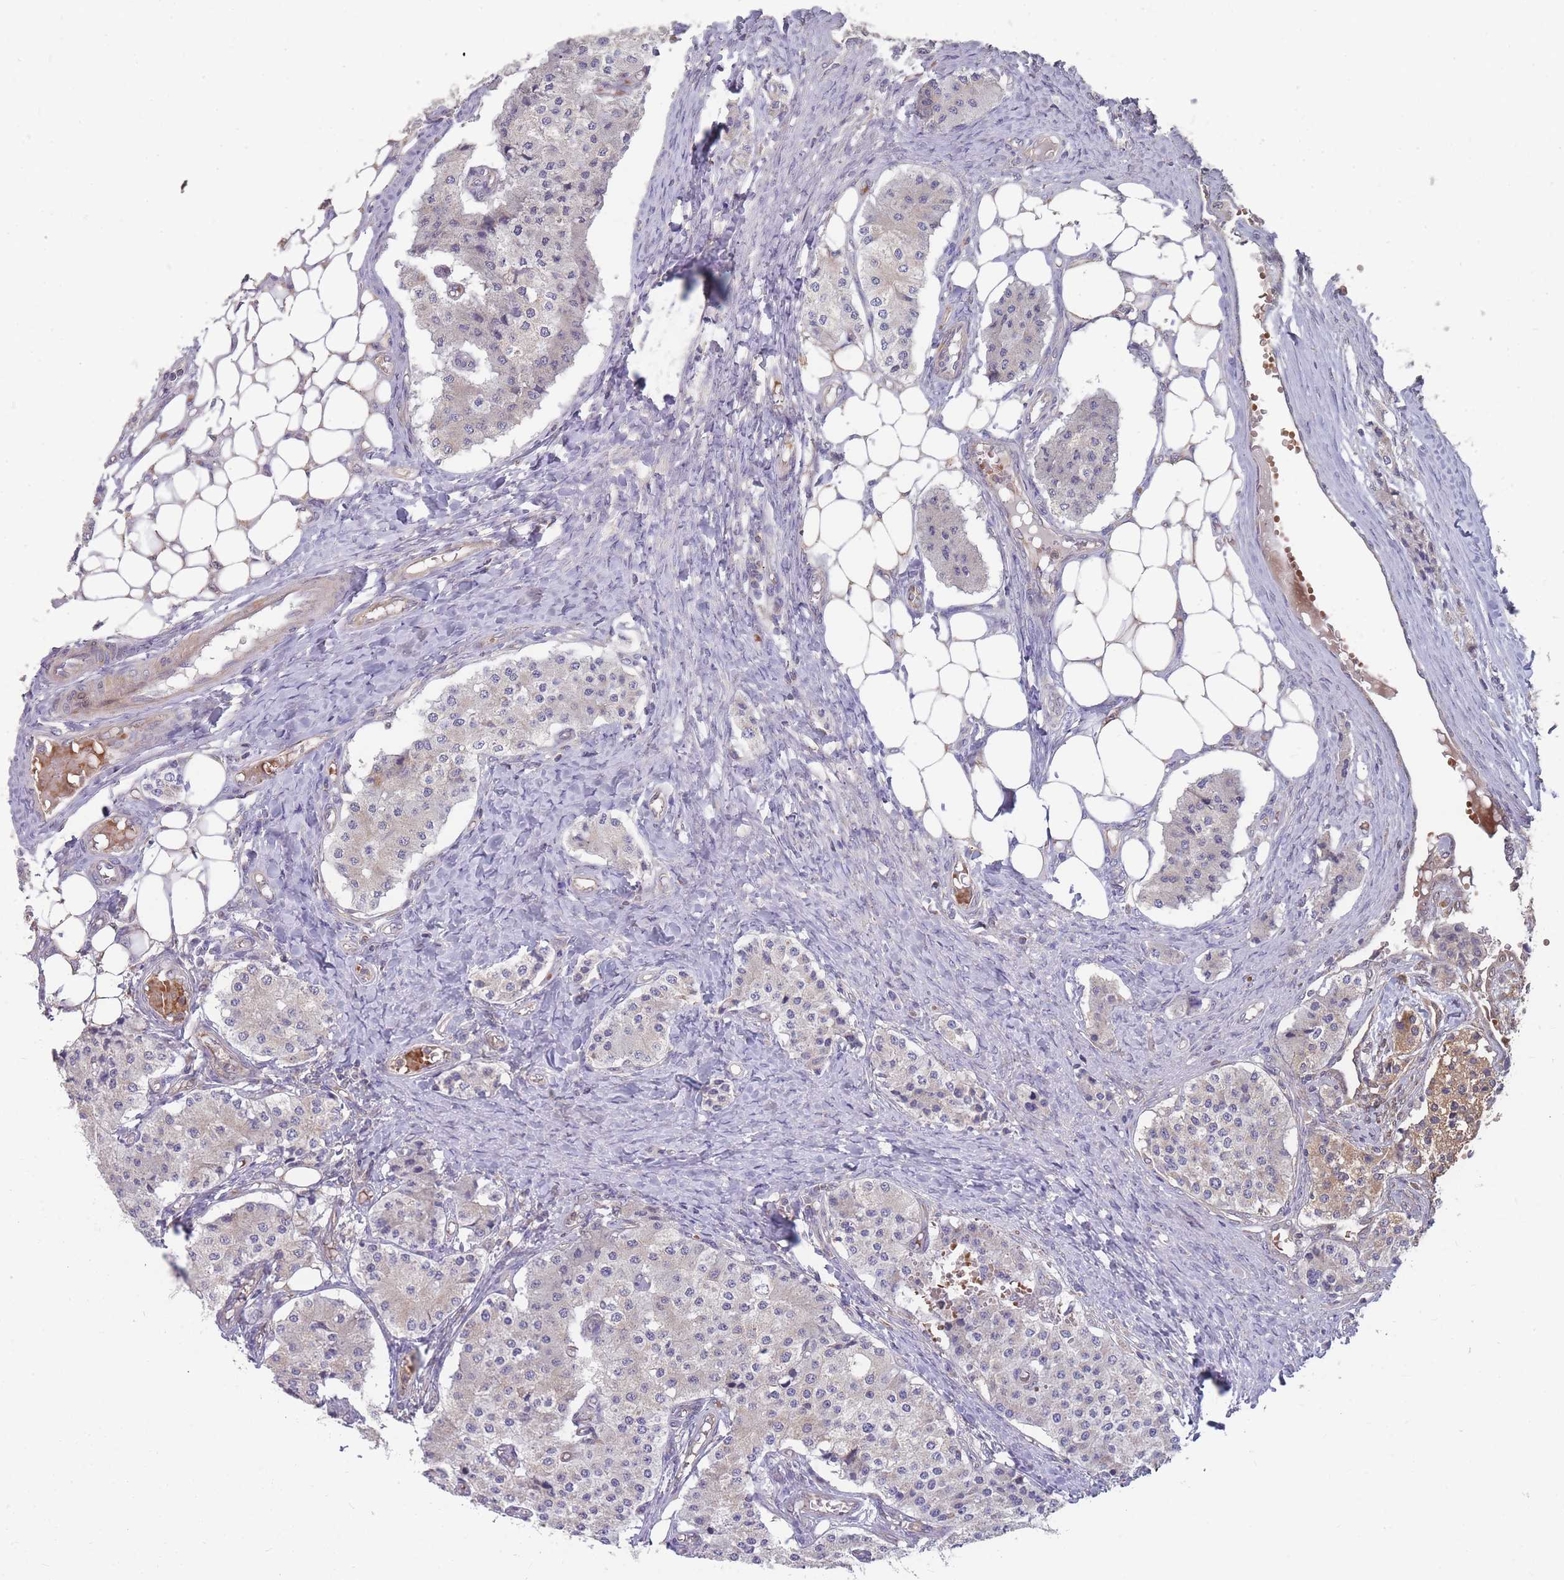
{"staining": {"intensity": "negative", "quantity": "none", "location": "none"}, "tissue": "carcinoid", "cell_type": "Tumor cells", "image_type": "cancer", "snomed": [{"axis": "morphology", "description": "Carcinoid, malignant, NOS"}, {"axis": "topography", "description": "Colon"}], "caption": "Human carcinoid (malignant) stained for a protein using IHC reveals no positivity in tumor cells.", "gene": "SLC35B4", "patient": {"sex": "female", "age": 52}}